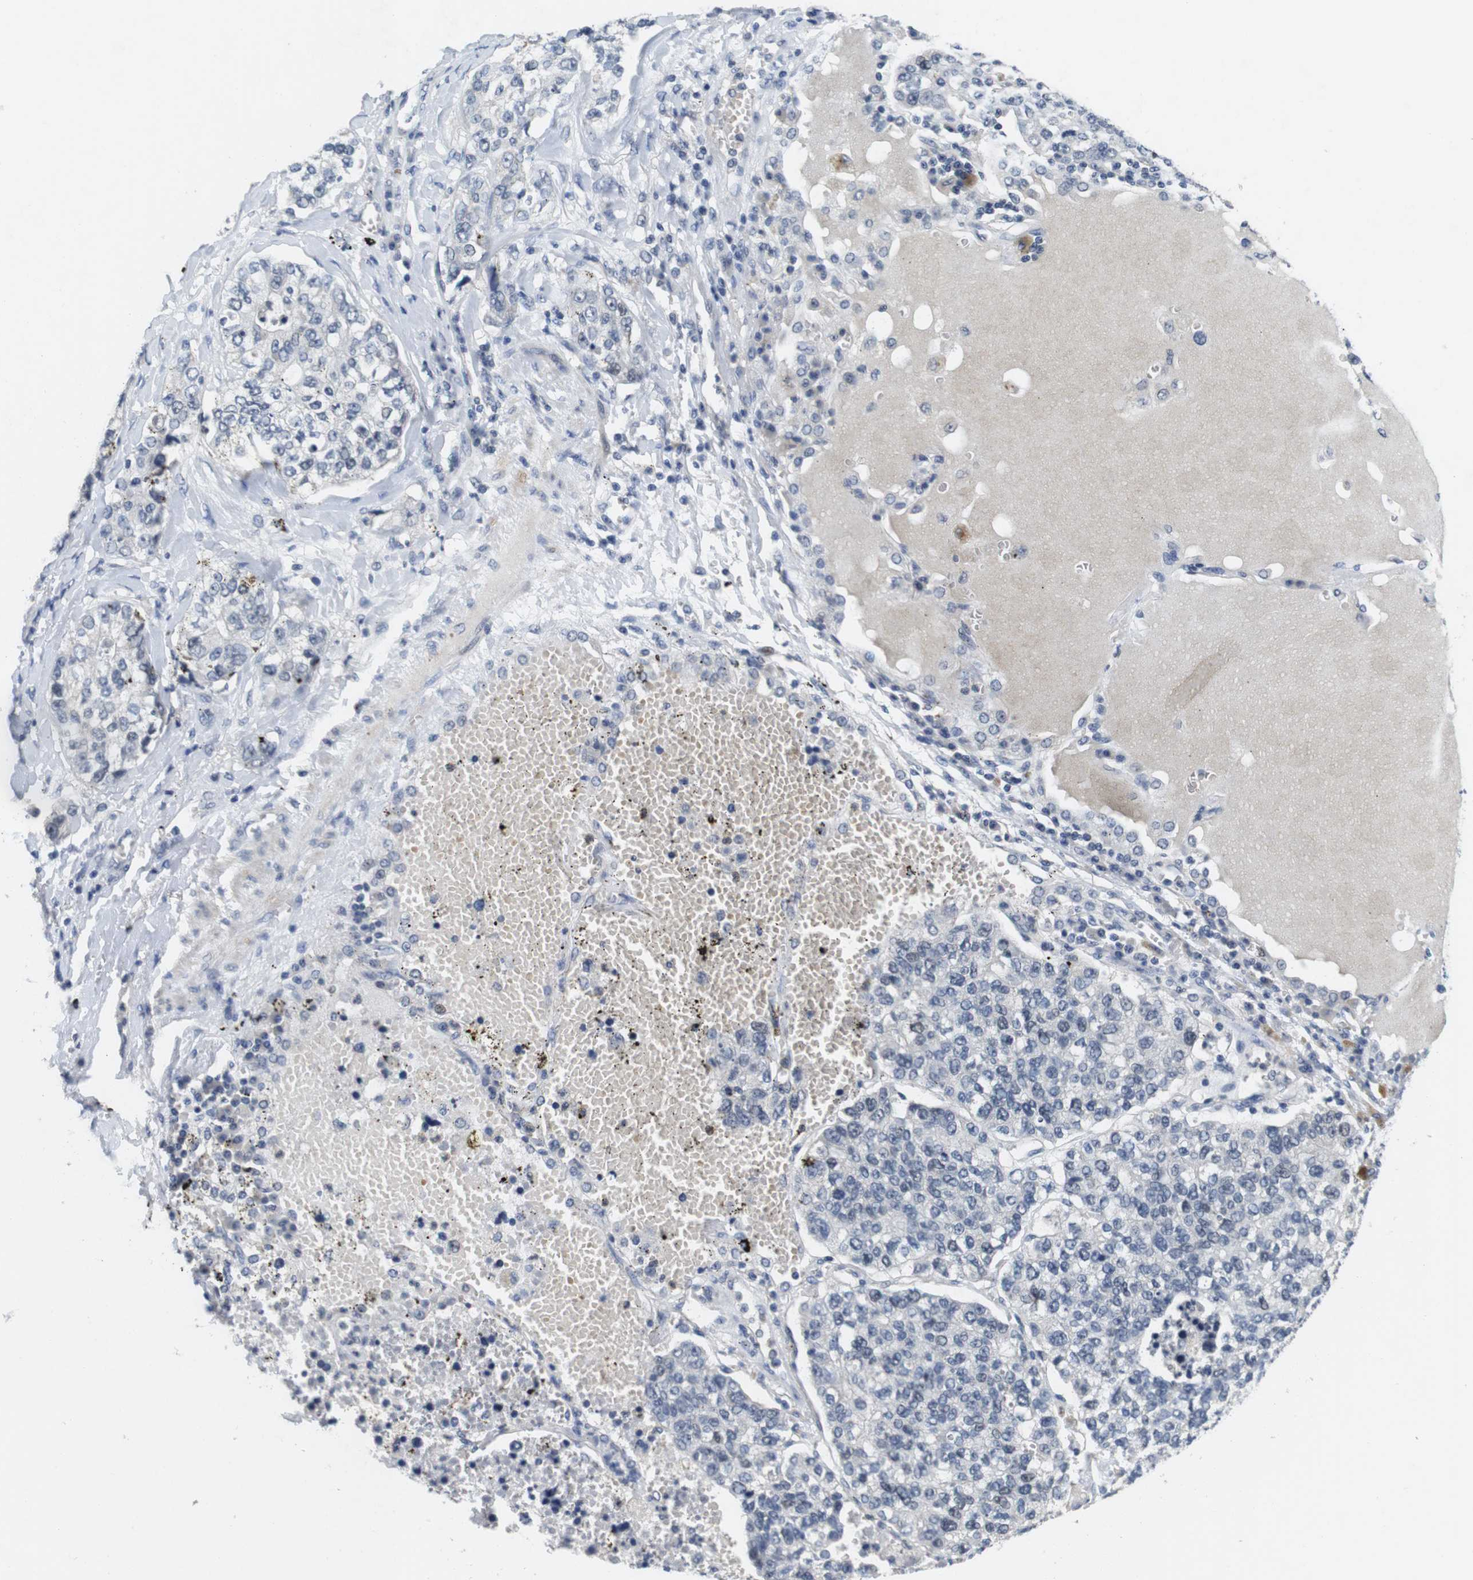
{"staining": {"intensity": "negative", "quantity": "none", "location": "none"}, "tissue": "lung cancer", "cell_type": "Tumor cells", "image_type": "cancer", "snomed": [{"axis": "morphology", "description": "Adenocarcinoma, NOS"}, {"axis": "topography", "description": "Lung"}], "caption": "A photomicrograph of human lung adenocarcinoma is negative for staining in tumor cells. Nuclei are stained in blue.", "gene": "SKP2", "patient": {"sex": "male", "age": 49}}